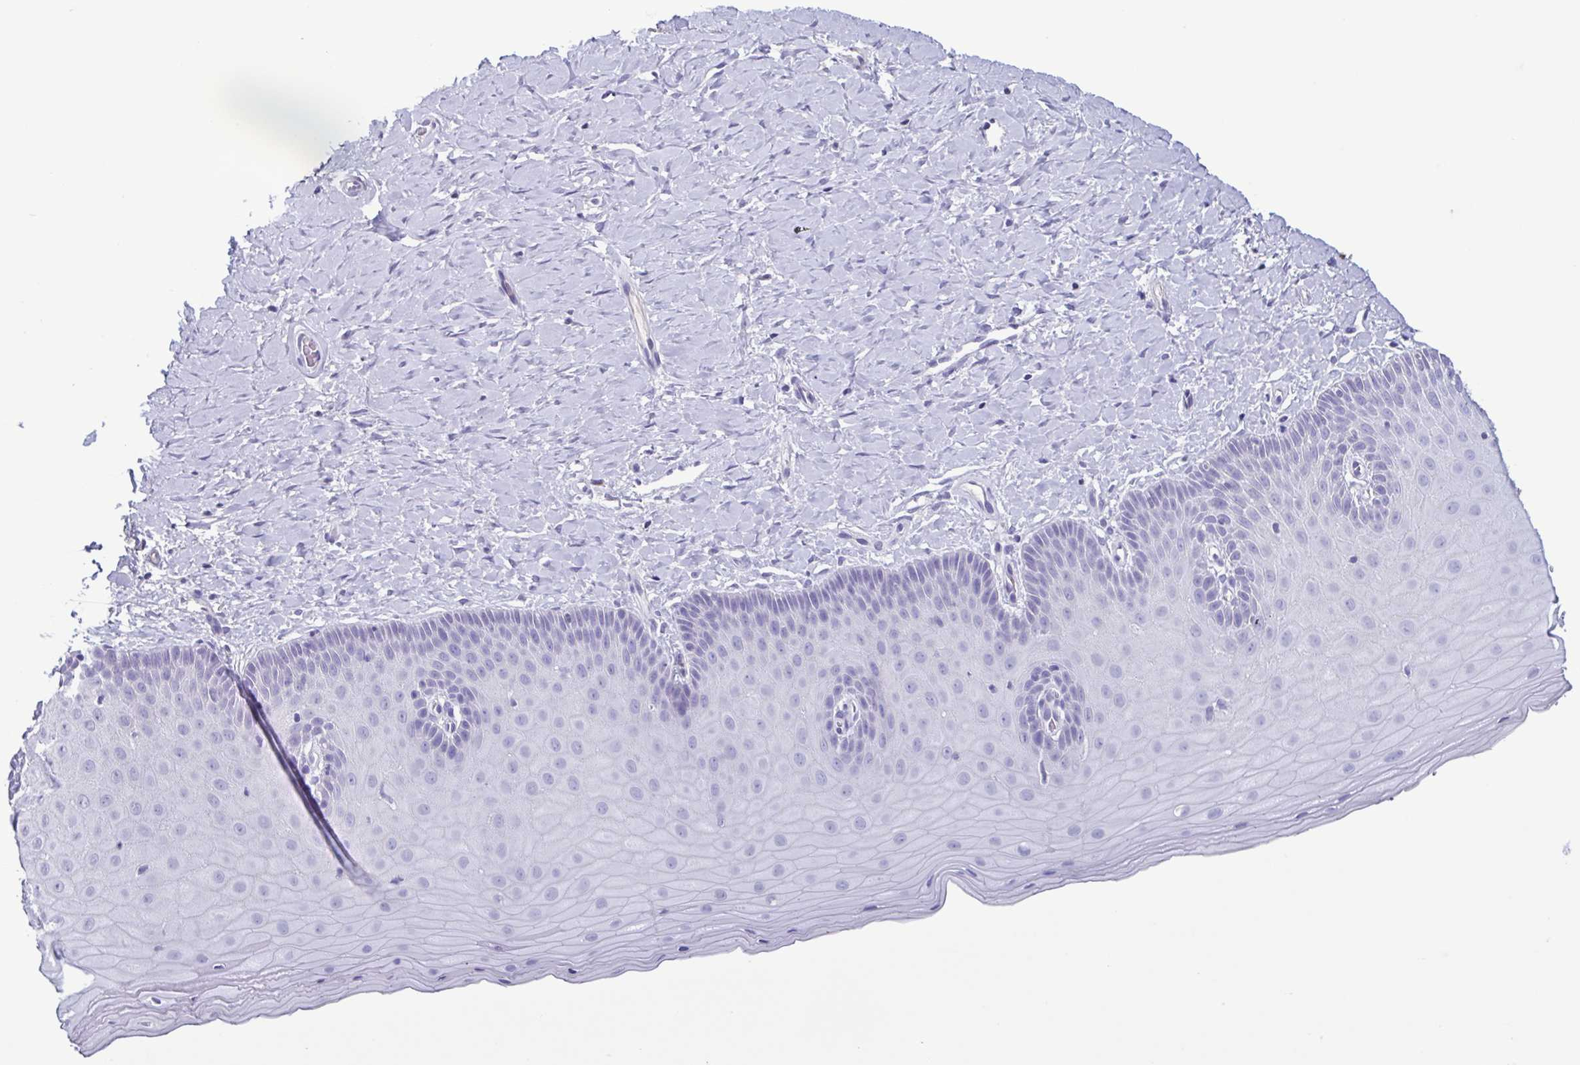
{"staining": {"intensity": "negative", "quantity": "none", "location": "none"}, "tissue": "cervix", "cell_type": "Glandular cells", "image_type": "normal", "snomed": [{"axis": "morphology", "description": "Normal tissue, NOS"}, {"axis": "topography", "description": "Cervix"}], "caption": "Immunohistochemistry micrograph of normal cervix: human cervix stained with DAB shows no significant protein staining in glandular cells.", "gene": "INAFM1", "patient": {"sex": "female", "age": 37}}